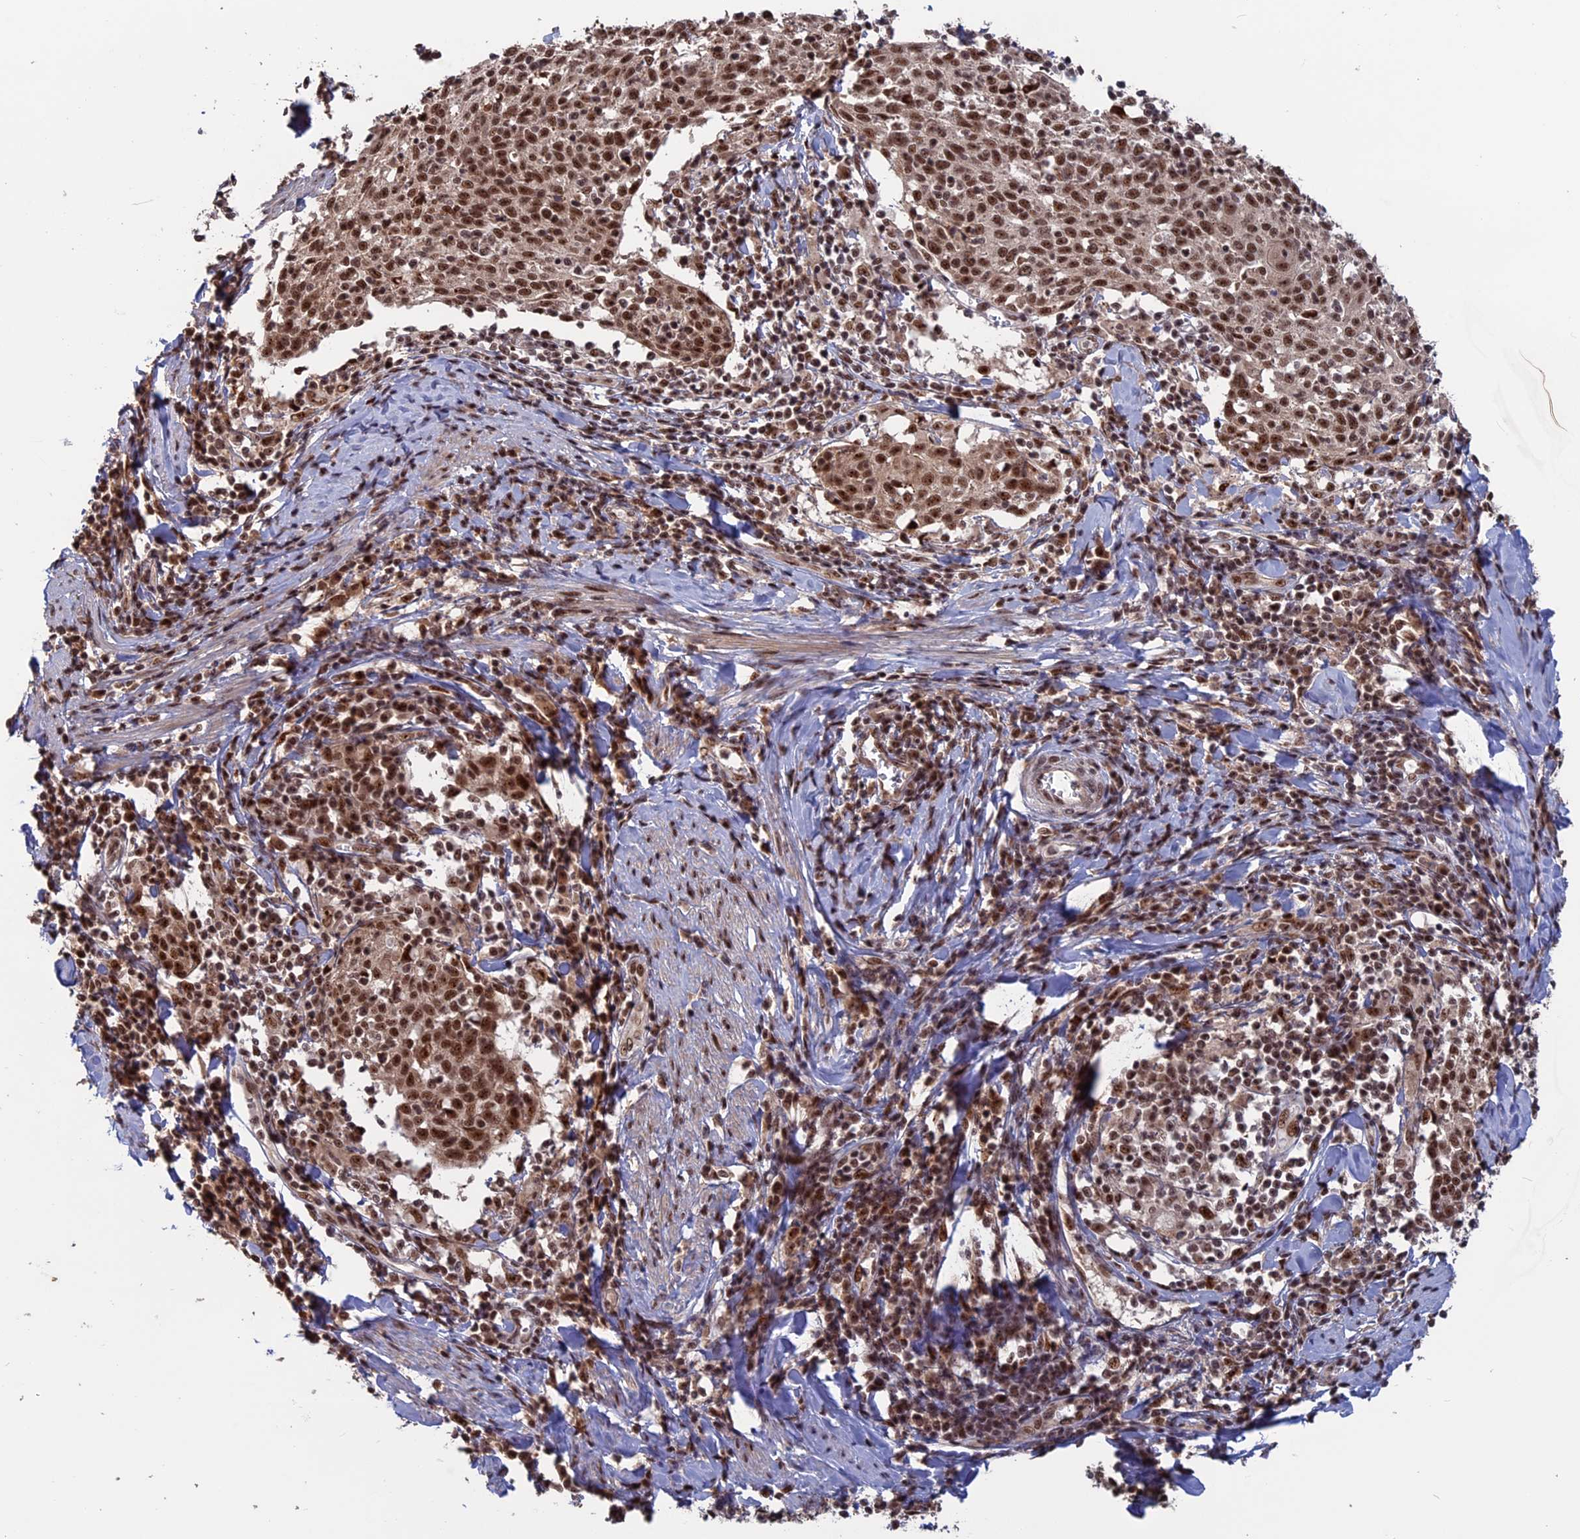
{"staining": {"intensity": "moderate", "quantity": ">75%", "location": "nuclear"}, "tissue": "cervical cancer", "cell_type": "Tumor cells", "image_type": "cancer", "snomed": [{"axis": "morphology", "description": "Squamous cell carcinoma, NOS"}, {"axis": "topography", "description": "Cervix"}], "caption": "Cervical squamous cell carcinoma stained with immunohistochemistry displays moderate nuclear expression in about >75% of tumor cells. The protein is stained brown, and the nuclei are stained in blue (DAB IHC with brightfield microscopy, high magnification).", "gene": "CACTIN", "patient": {"sex": "female", "age": 52}}